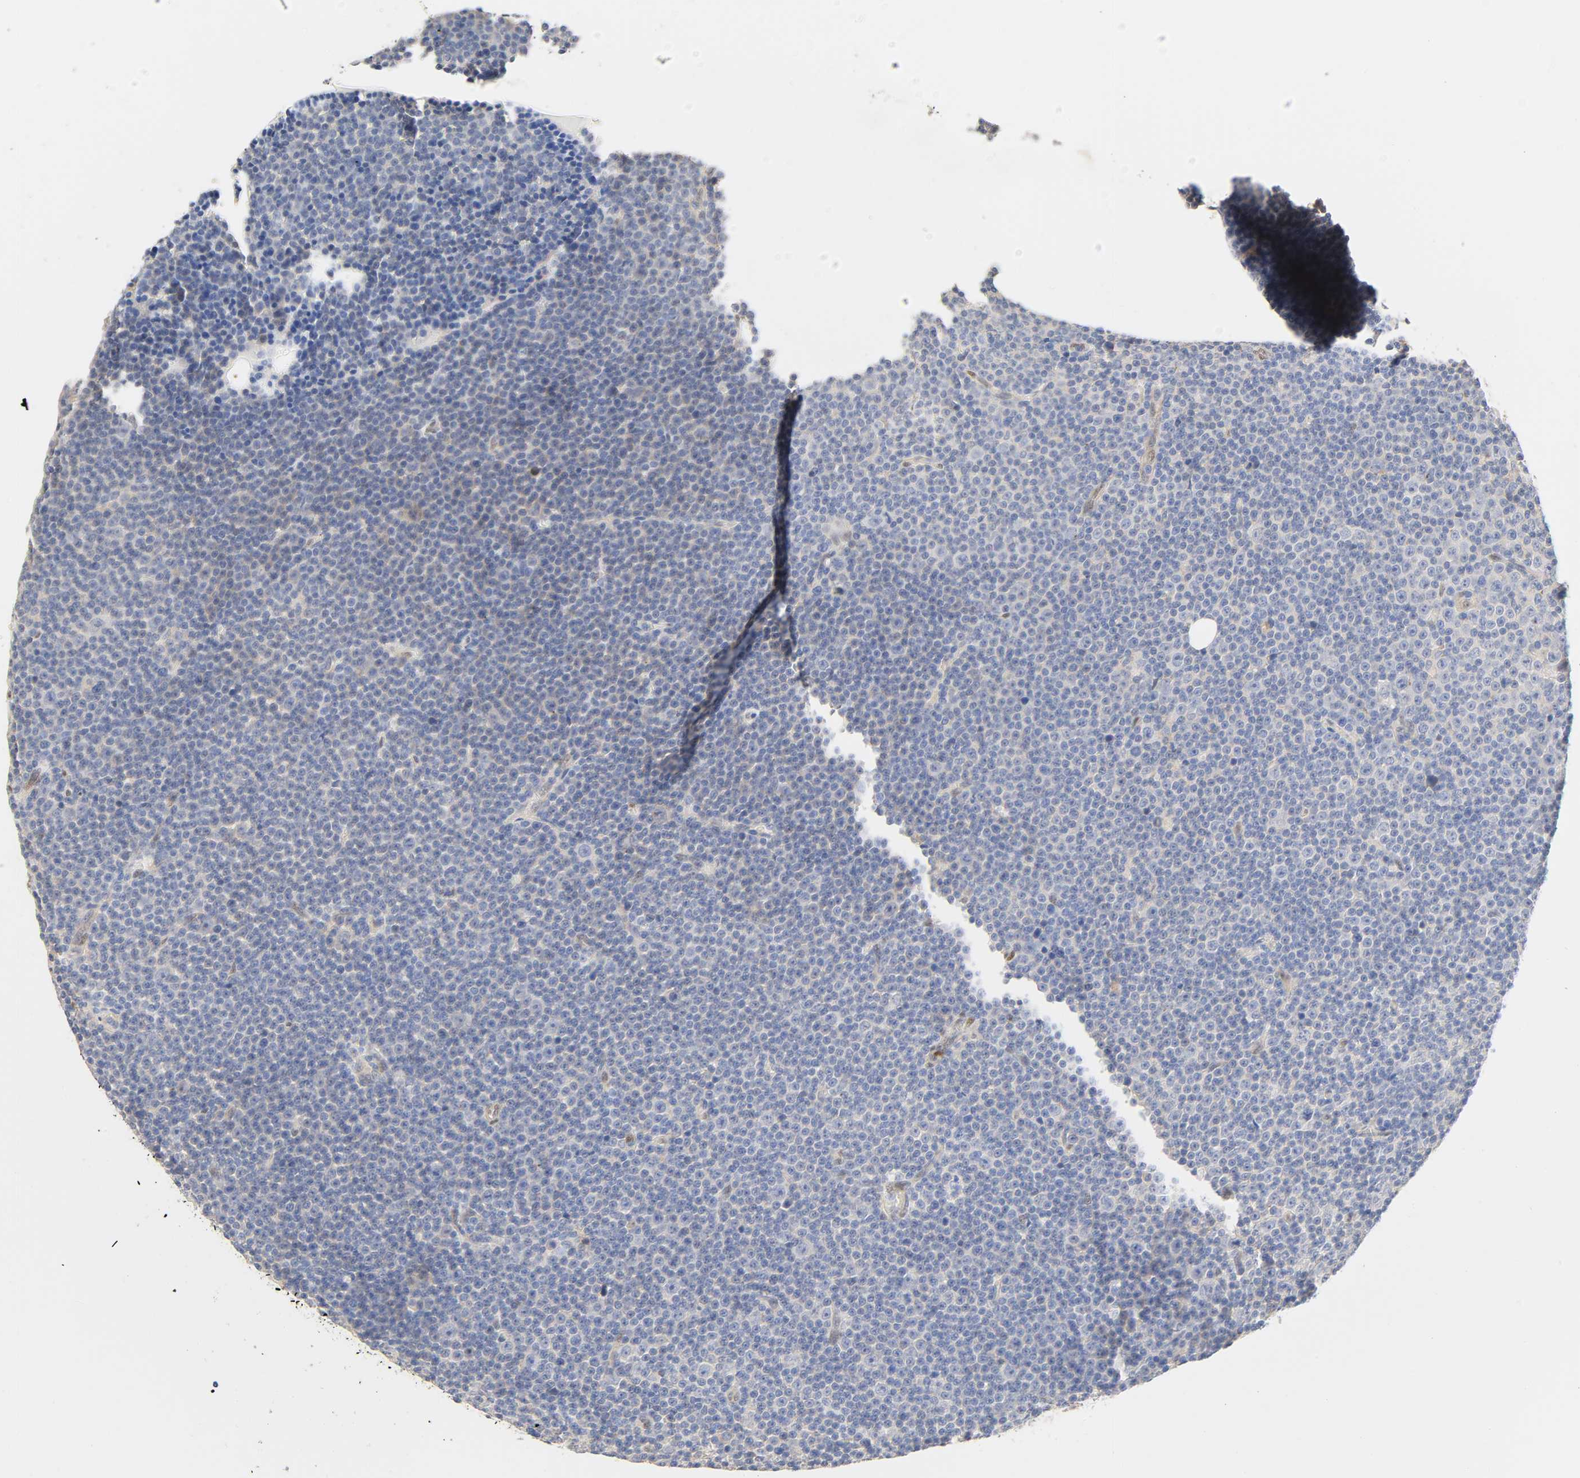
{"staining": {"intensity": "negative", "quantity": "none", "location": "none"}, "tissue": "lymphoma", "cell_type": "Tumor cells", "image_type": "cancer", "snomed": [{"axis": "morphology", "description": "Malignant lymphoma, non-Hodgkin's type, Low grade"}, {"axis": "topography", "description": "Lymph node"}], "caption": "This image is of malignant lymphoma, non-Hodgkin's type (low-grade) stained with immunohistochemistry to label a protein in brown with the nuclei are counter-stained blue. There is no staining in tumor cells.", "gene": "BORCS8-MEF2B", "patient": {"sex": "female", "age": 67}}